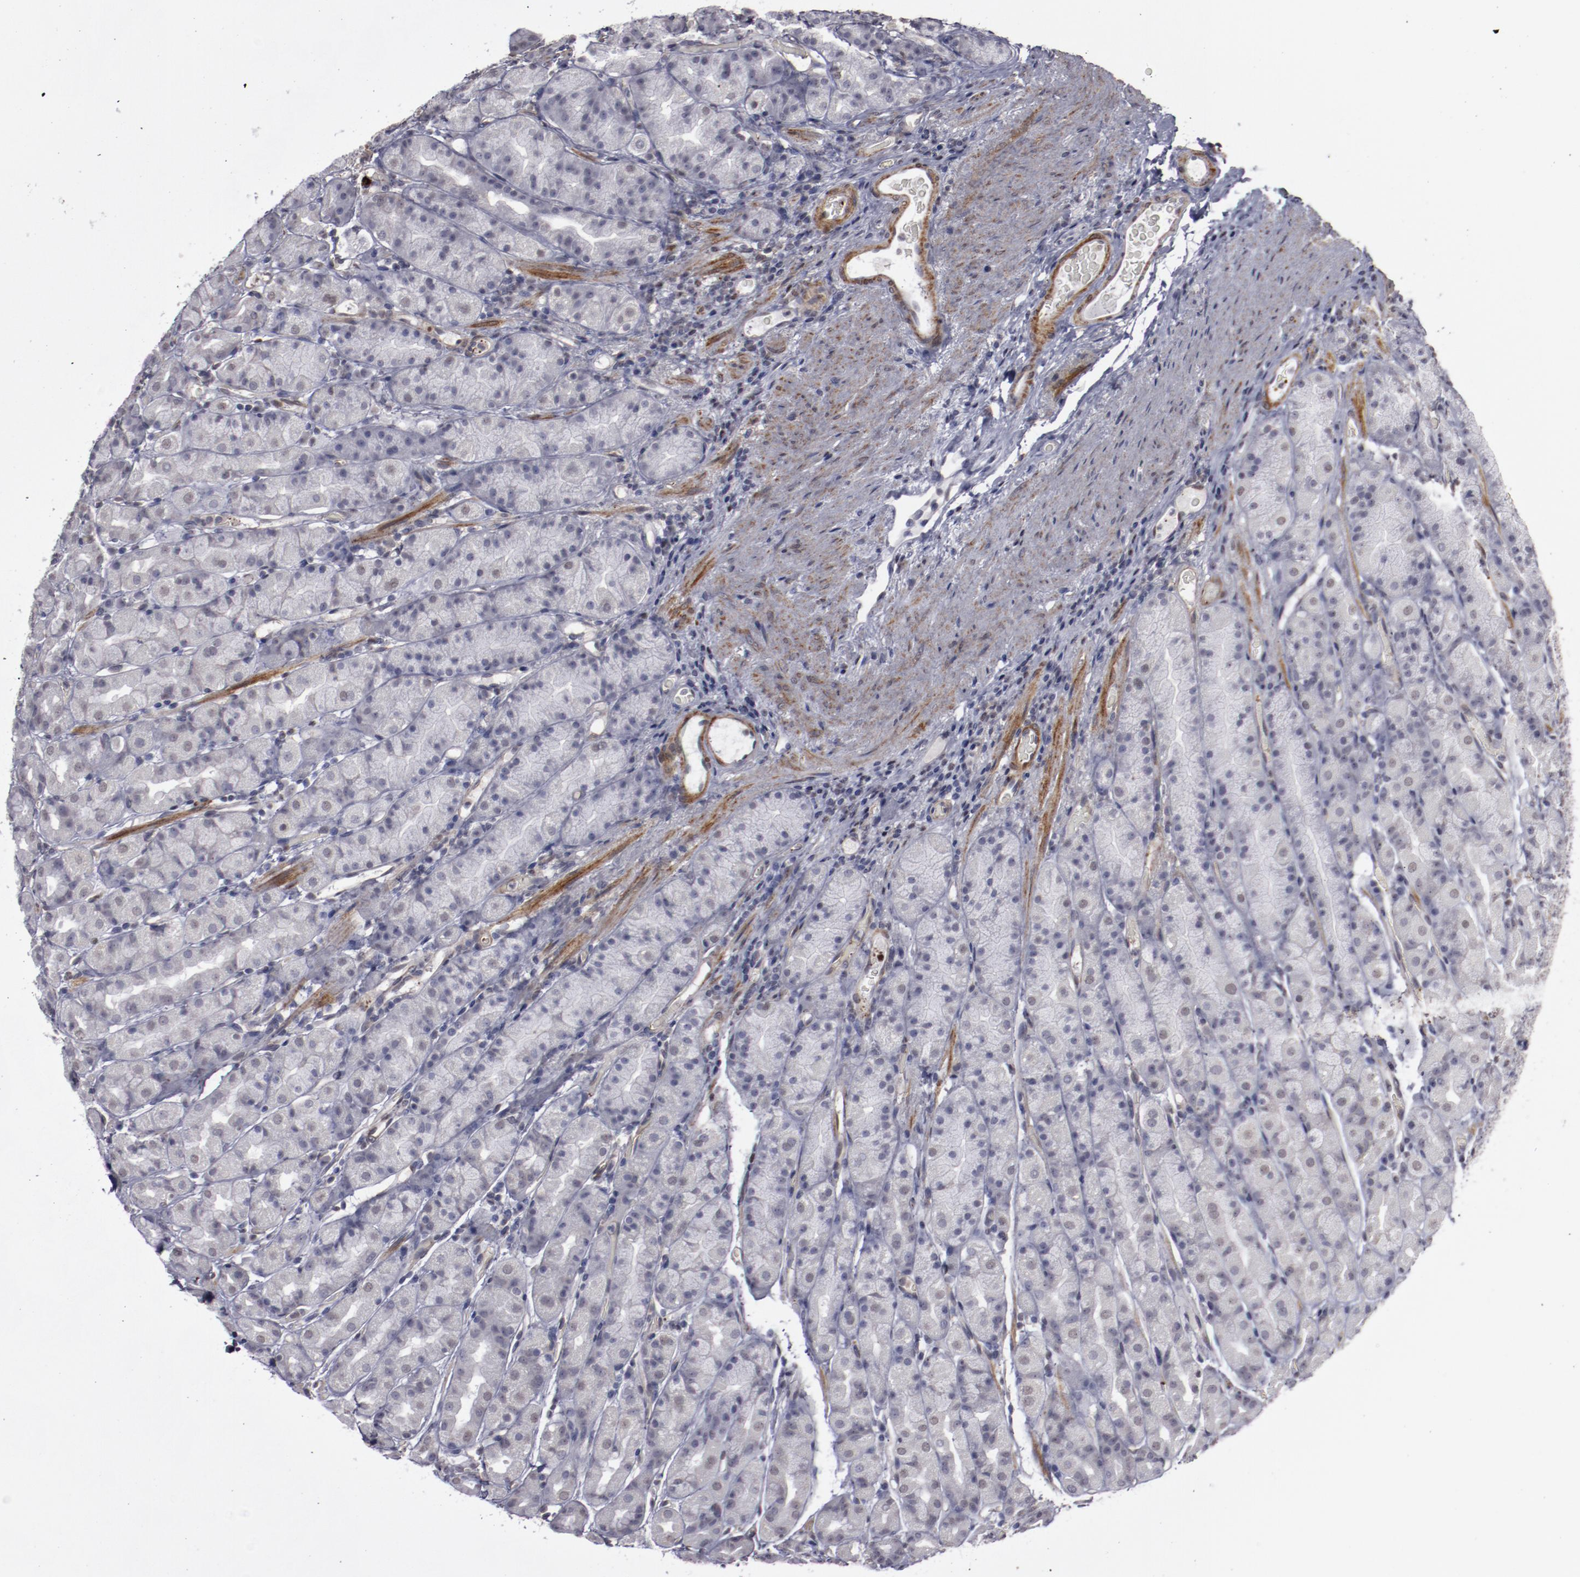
{"staining": {"intensity": "negative", "quantity": "none", "location": "none"}, "tissue": "stomach", "cell_type": "Glandular cells", "image_type": "normal", "snomed": [{"axis": "morphology", "description": "Normal tissue, NOS"}, {"axis": "topography", "description": "Stomach, upper"}], "caption": "DAB immunohistochemical staining of unremarkable human stomach displays no significant staining in glandular cells.", "gene": "LEF1", "patient": {"sex": "male", "age": 68}}